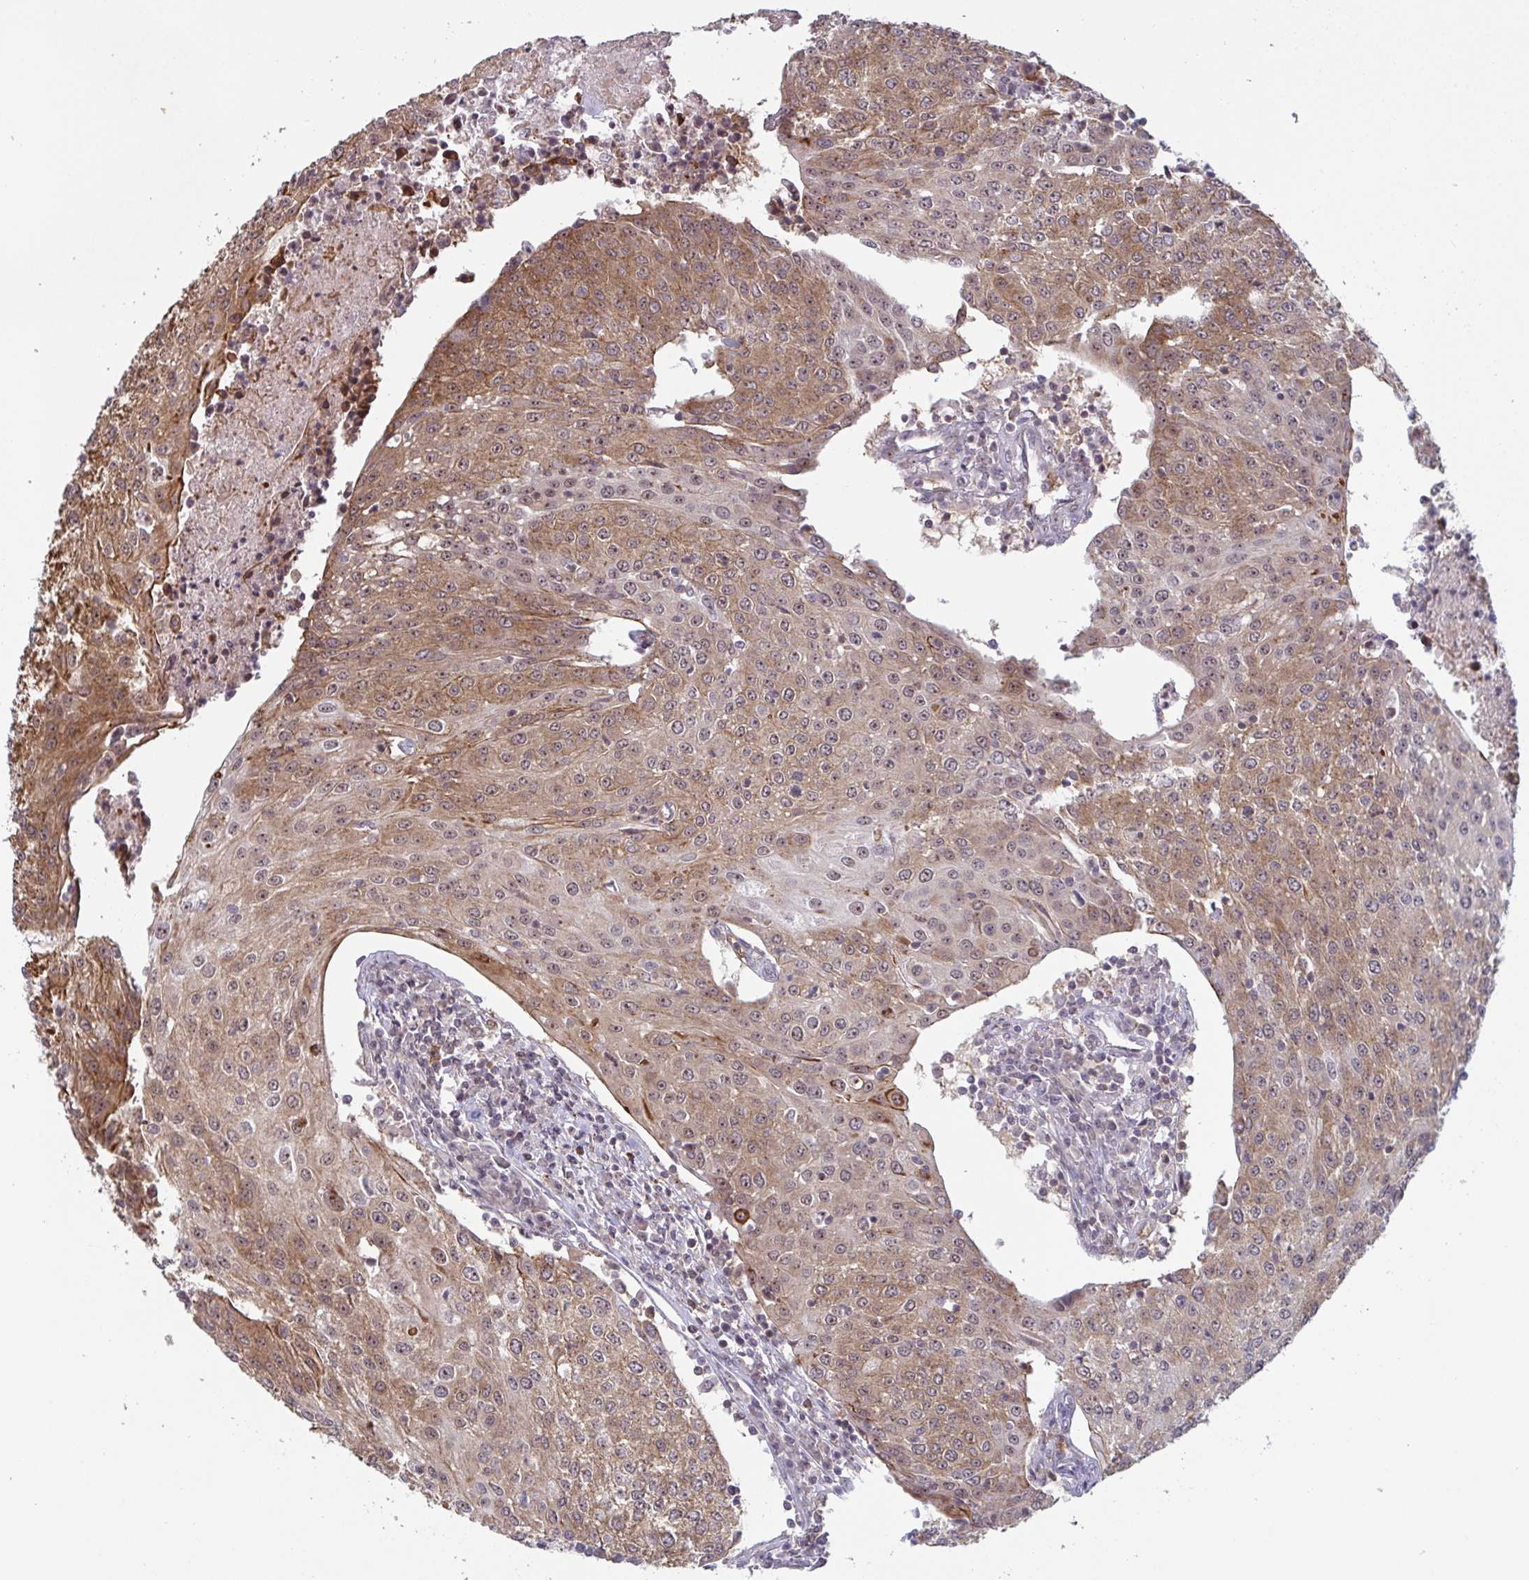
{"staining": {"intensity": "moderate", "quantity": ">75%", "location": "cytoplasmic/membranous,nuclear"}, "tissue": "urothelial cancer", "cell_type": "Tumor cells", "image_type": "cancer", "snomed": [{"axis": "morphology", "description": "Urothelial carcinoma, High grade"}, {"axis": "topography", "description": "Urinary bladder"}], "caption": "DAB (3,3'-diaminobenzidine) immunohistochemical staining of urothelial cancer reveals moderate cytoplasmic/membranous and nuclear protein staining in approximately >75% of tumor cells.", "gene": "NLRP13", "patient": {"sex": "female", "age": 85}}